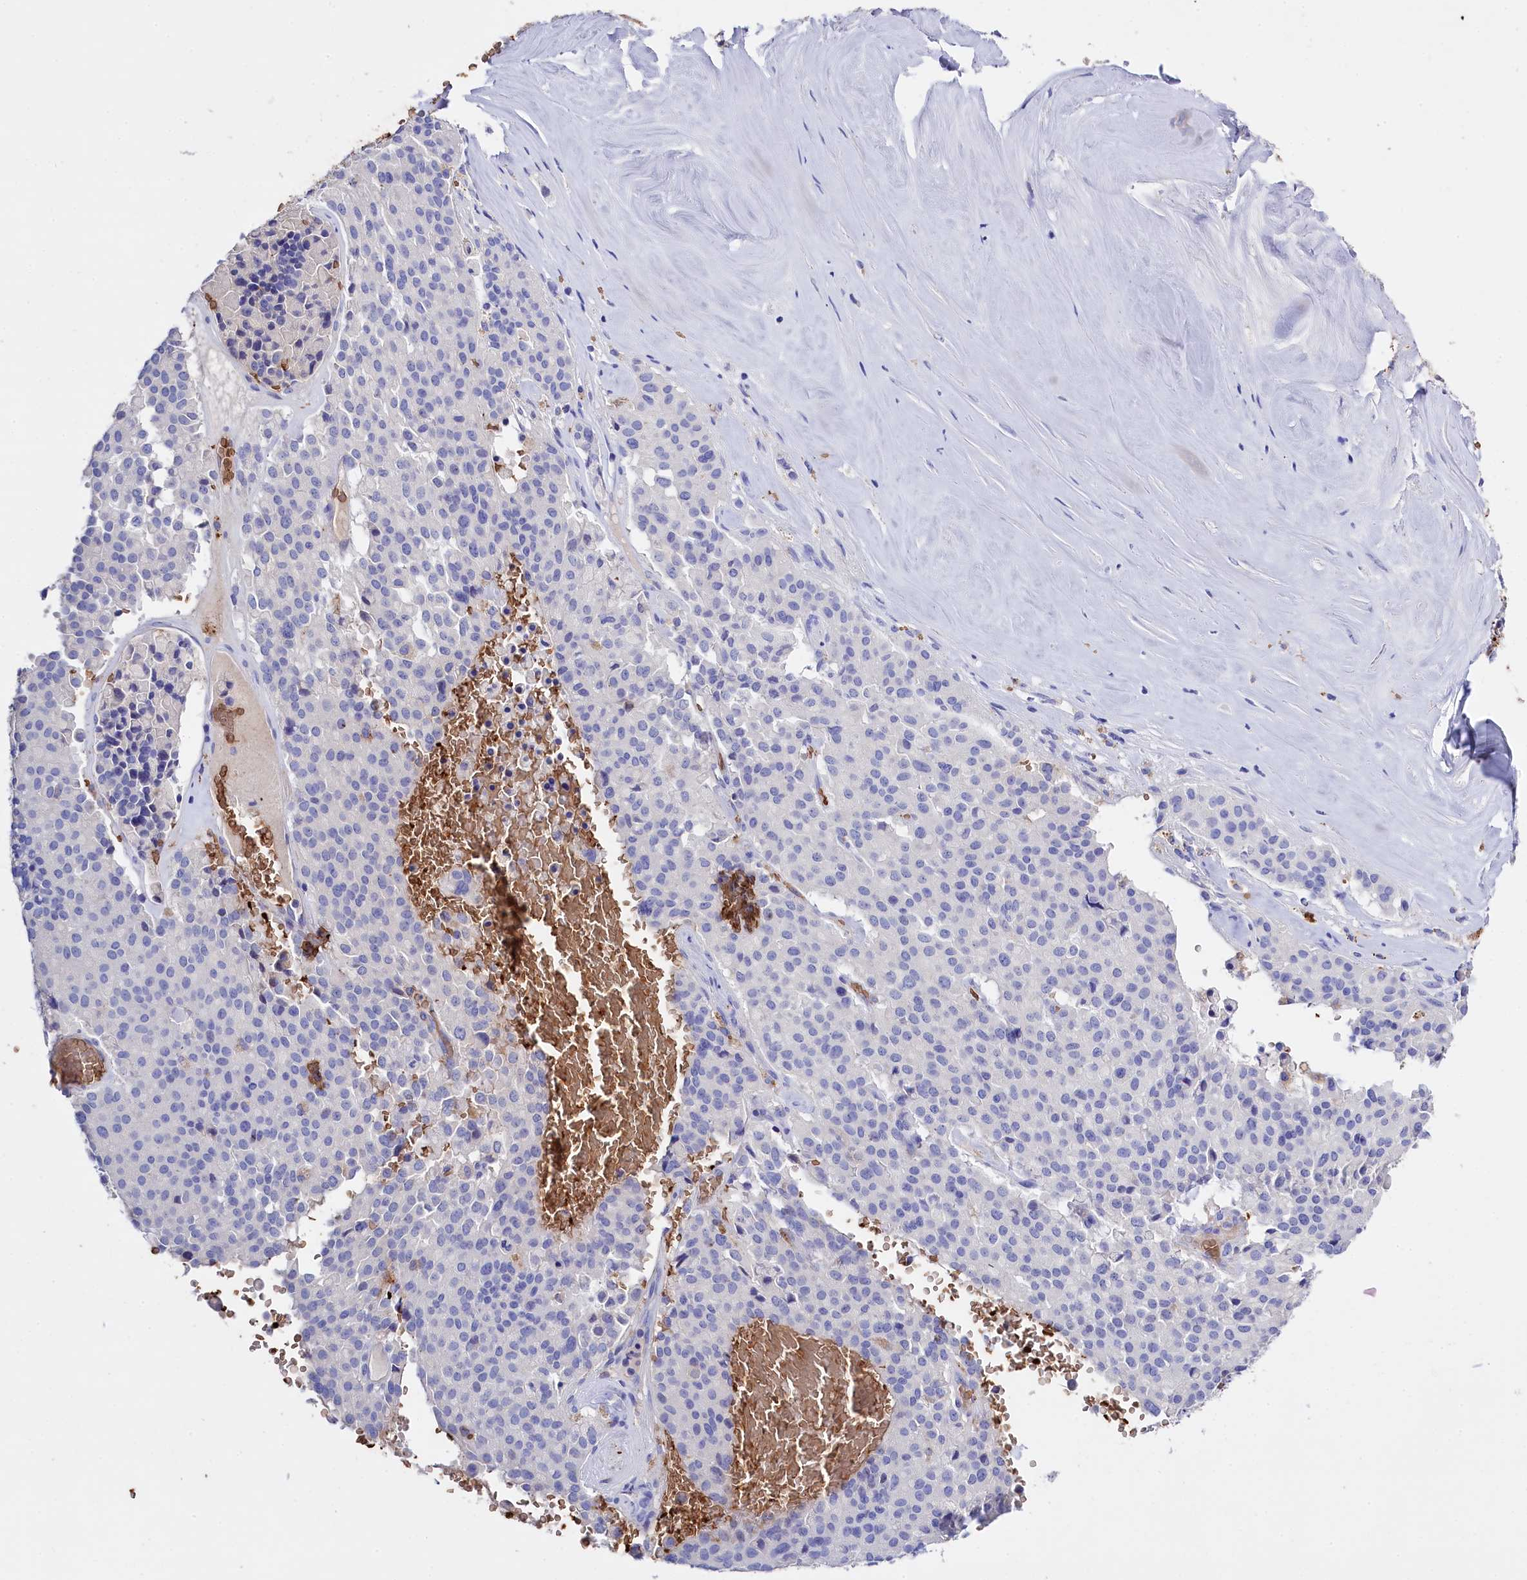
{"staining": {"intensity": "negative", "quantity": "none", "location": "none"}, "tissue": "pancreatic cancer", "cell_type": "Tumor cells", "image_type": "cancer", "snomed": [{"axis": "morphology", "description": "Adenocarcinoma, NOS"}, {"axis": "topography", "description": "Pancreas"}], "caption": "Tumor cells show no significant protein staining in pancreatic adenocarcinoma.", "gene": "RPUSD3", "patient": {"sex": "male", "age": 65}}